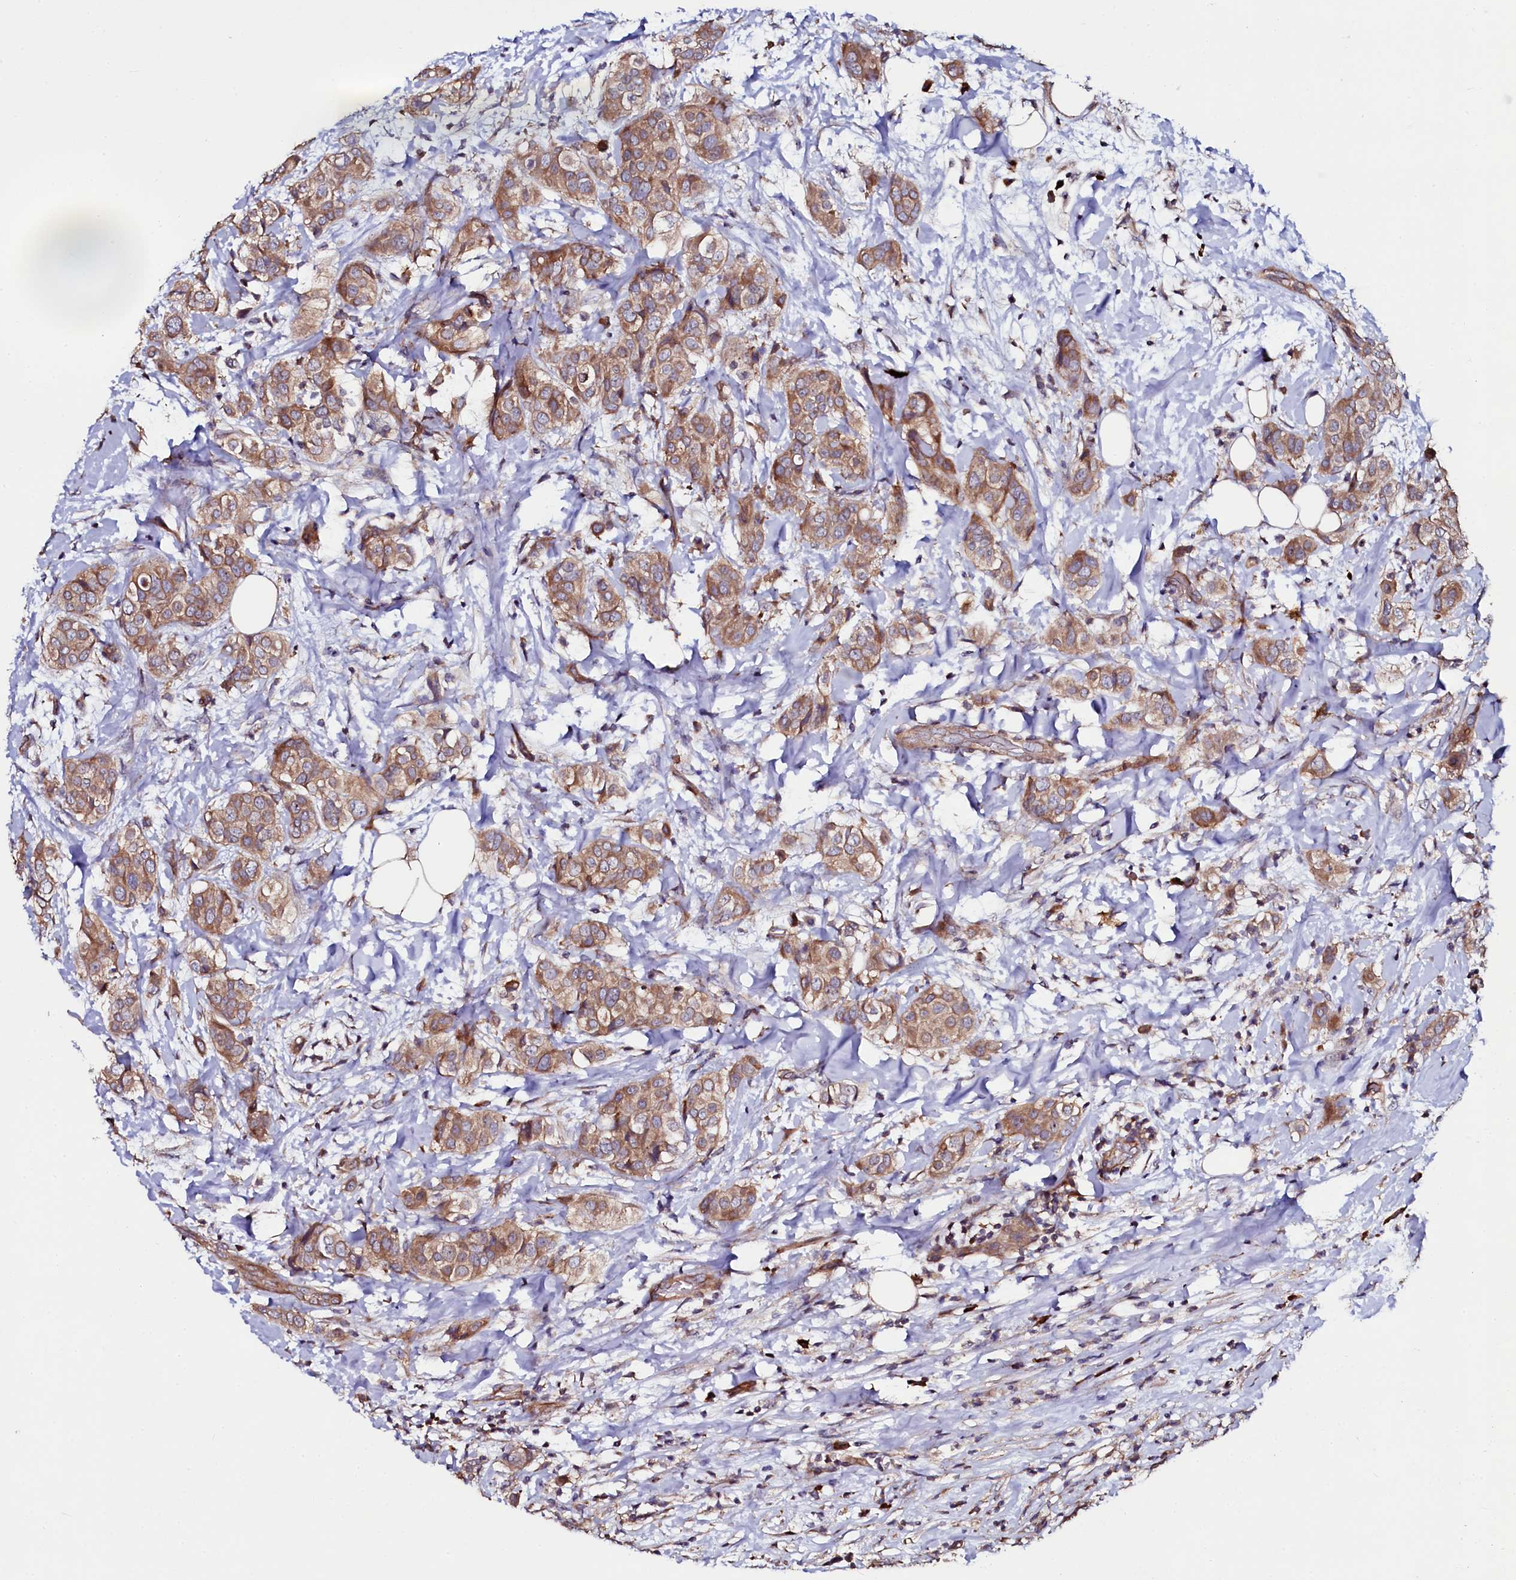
{"staining": {"intensity": "moderate", "quantity": ">75%", "location": "cytoplasmic/membranous"}, "tissue": "breast cancer", "cell_type": "Tumor cells", "image_type": "cancer", "snomed": [{"axis": "morphology", "description": "Lobular carcinoma"}, {"axis": "topography", "description": "Breast"}], "caption": "Breast lobular carcinoma stained for a protein reveals moderate cytoplasmic/membranous positivity in tumor cells.", "gene": "USPL1", "patient": {"sex": "female", "age": 51}}